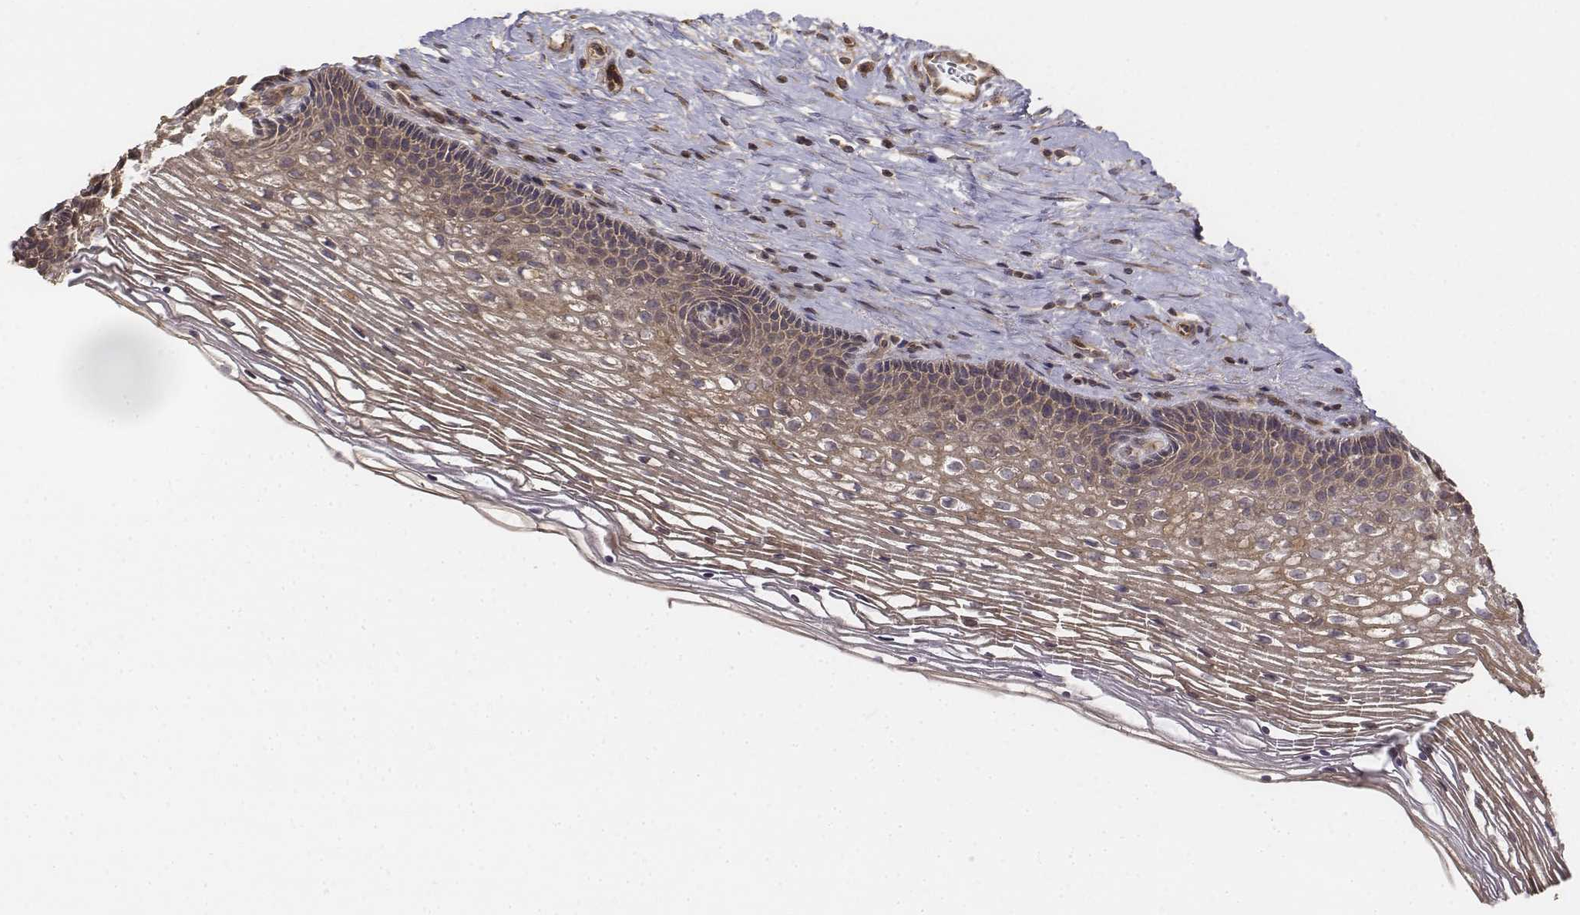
{"staining": {"intensity": "weak", "quantity": "<25%", "location": "cytoplasmic/membranous"}, "tissue": "cervix", "cell_type": "Glandular cells", "image_type": "normal", "snomed": [{"axis": "morphology", "description": "Normal tissue, NOS"}, {"axis": "topography", "description": "Cervix"}], "caption": "High power microscopy photomicrograph of an immunohistochemistry (IHC) image of benign cervix, revealing no significant staining in glandular cells. The staining is performed using DAB brown chromogen with nuclei counter-stained in using hematoxylin.", "gene": "FBXO21", "patient": {"sex": "female", "age": 34}}